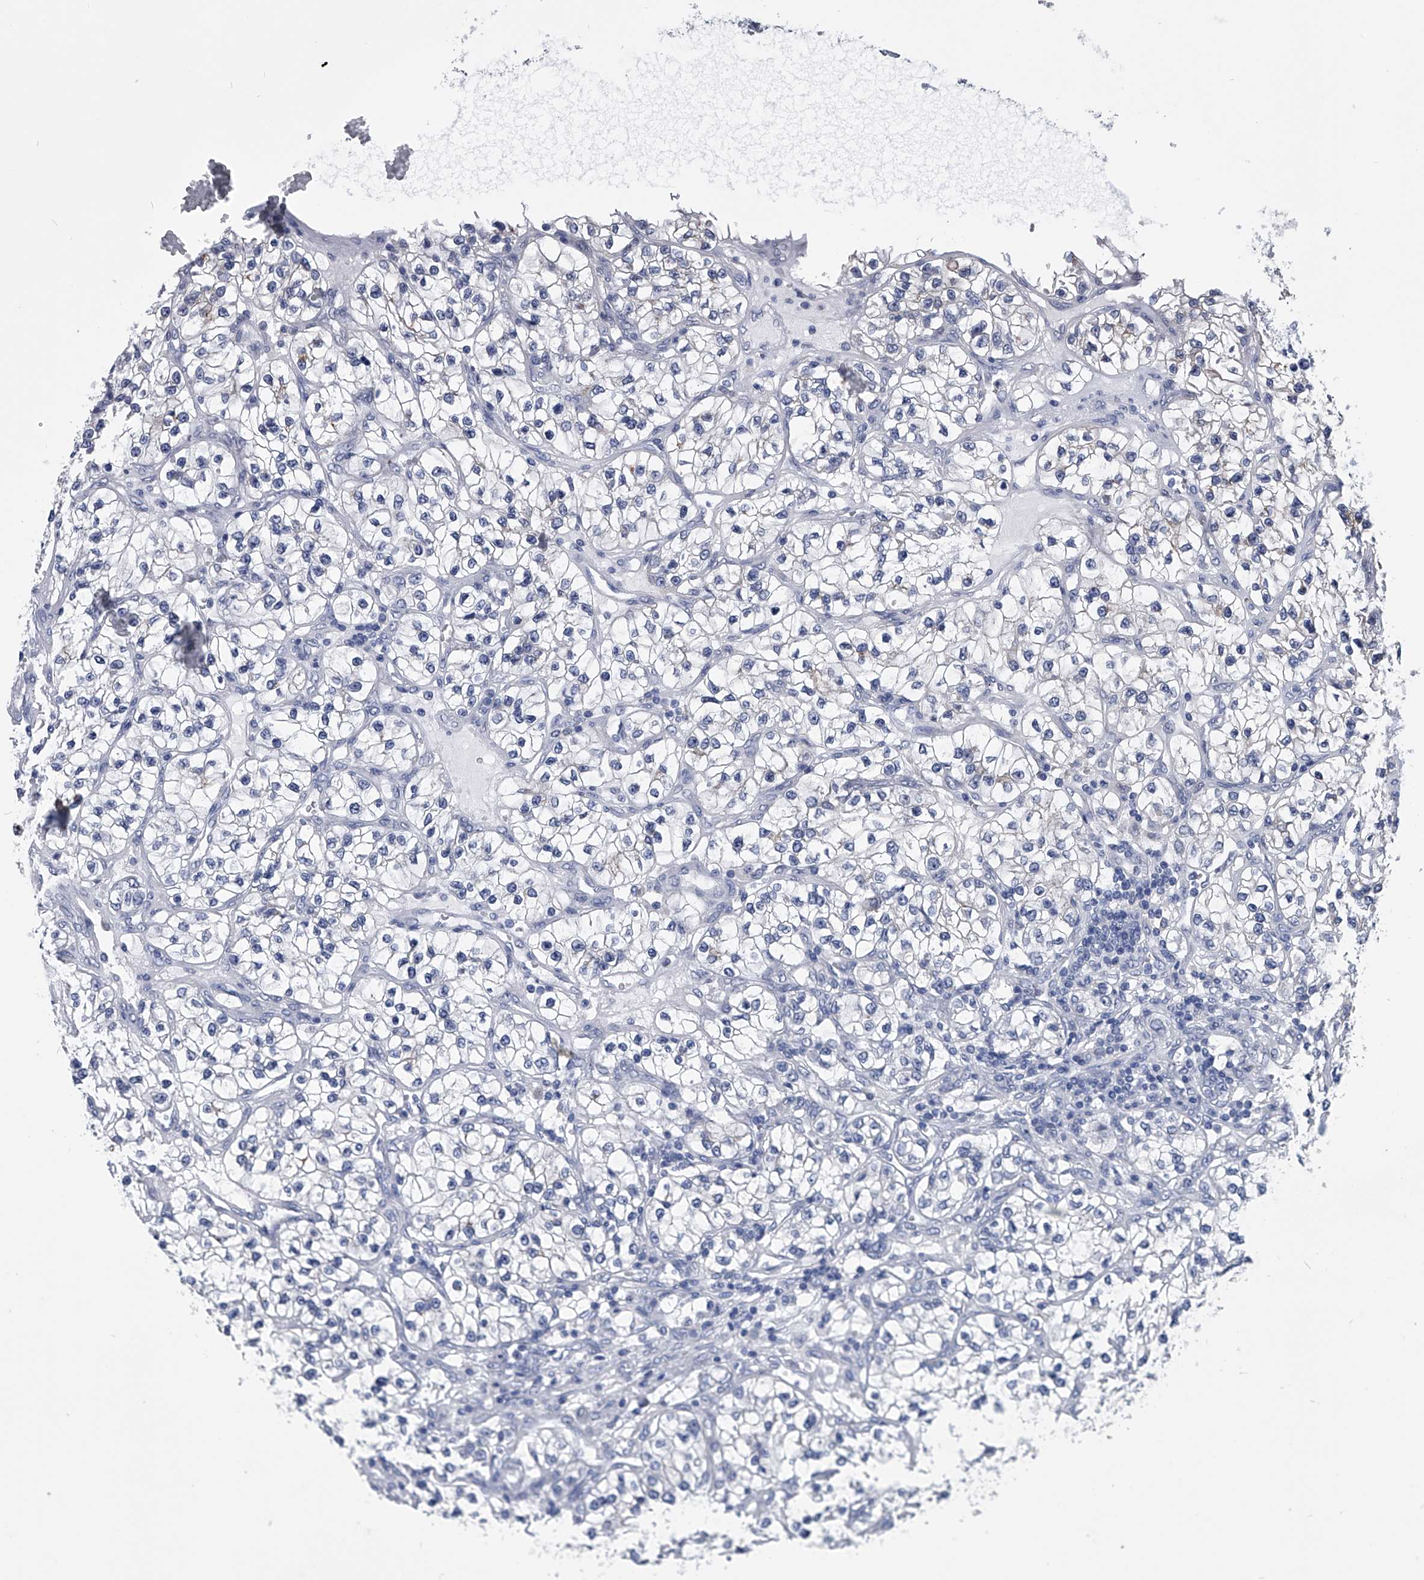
{"staining": {"intensity": "negative", "quantity": "none", "location": "none"}, "tissue": "renal cancer", "cell_type": "Tumor cells", "image_type": "cancer", "snomed": [{"axis": "morphology", "description": "Adenocarcinoma, NOS"}, {"axis": "topography", "description": "Kidney"}], "caption": "A high-resolution histopathology image shows immunohistochemistry (IHC) staining of renal cancer, which exhibits no significant staining in tumor cells. The staining was performed using DAB to visualize the protein expression in brown, while the nuclei were stained in blue with hematoxylin (Magnification: 20x).", "gene": "PDXK", "patient": {"sex": "female", "age": 57}}